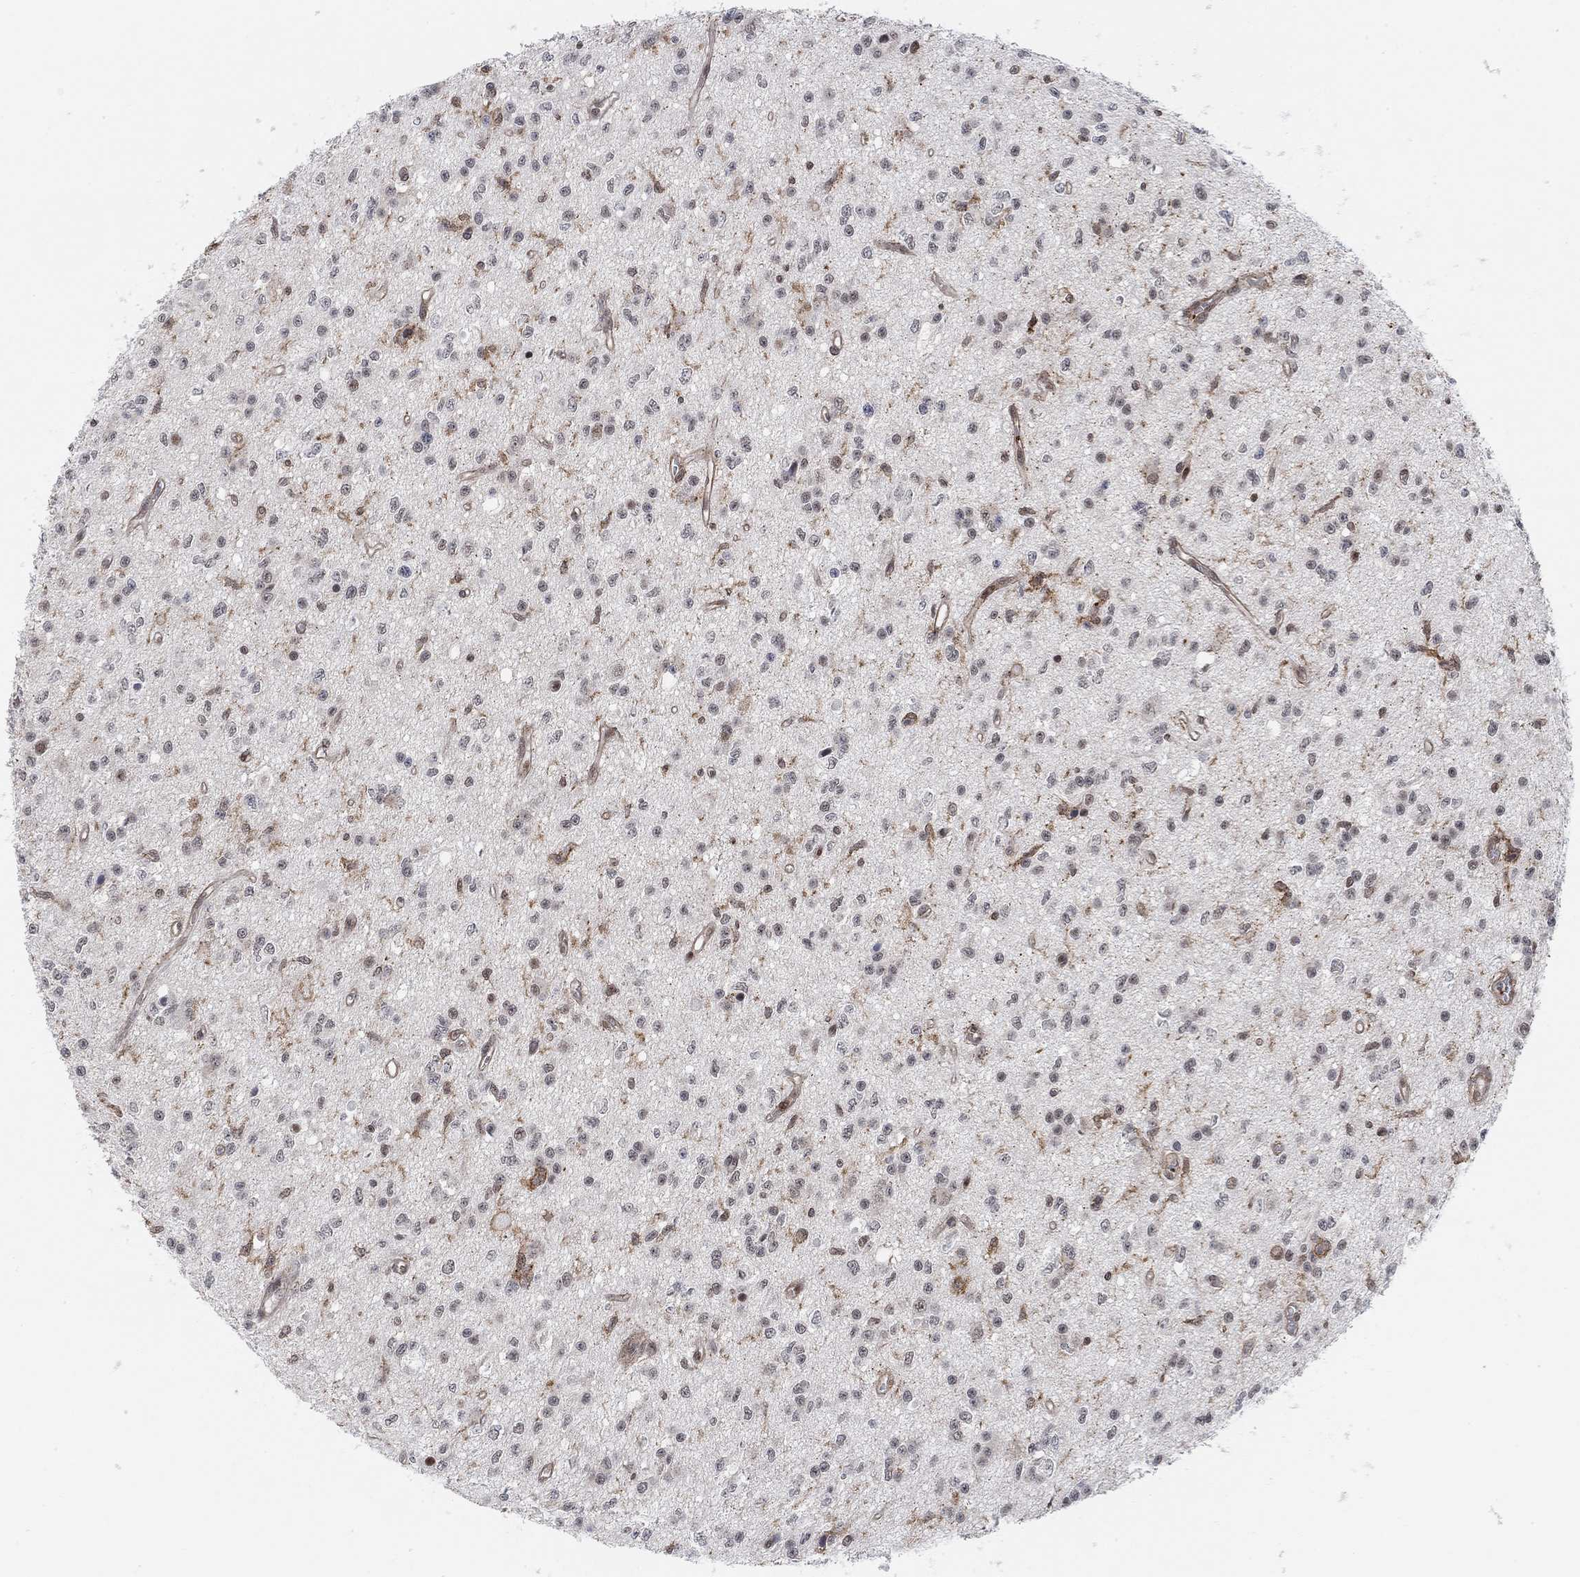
{"staining": {"intensity": "negative", "quantity": "none", "location": "none"}, "tissue": "glioma", "cell_type": "Tumor cells", "image_type": "cancer", "snomed": [{"axis": "morphology", "description": "Glioma, malignant, Low grade"}, {"axis": "topography", "description": "Brain"}], "caption": "High magnification brightfield microscopy of malignant low-grade glioma stained with DAB (3,3'-diaminobenzidine) (brown) and counterstained with hematoxylin (blue): tumor cells show no significant expression.", "gene": "PWWP2B", "patient": {"sex": "female", "age": 45}}